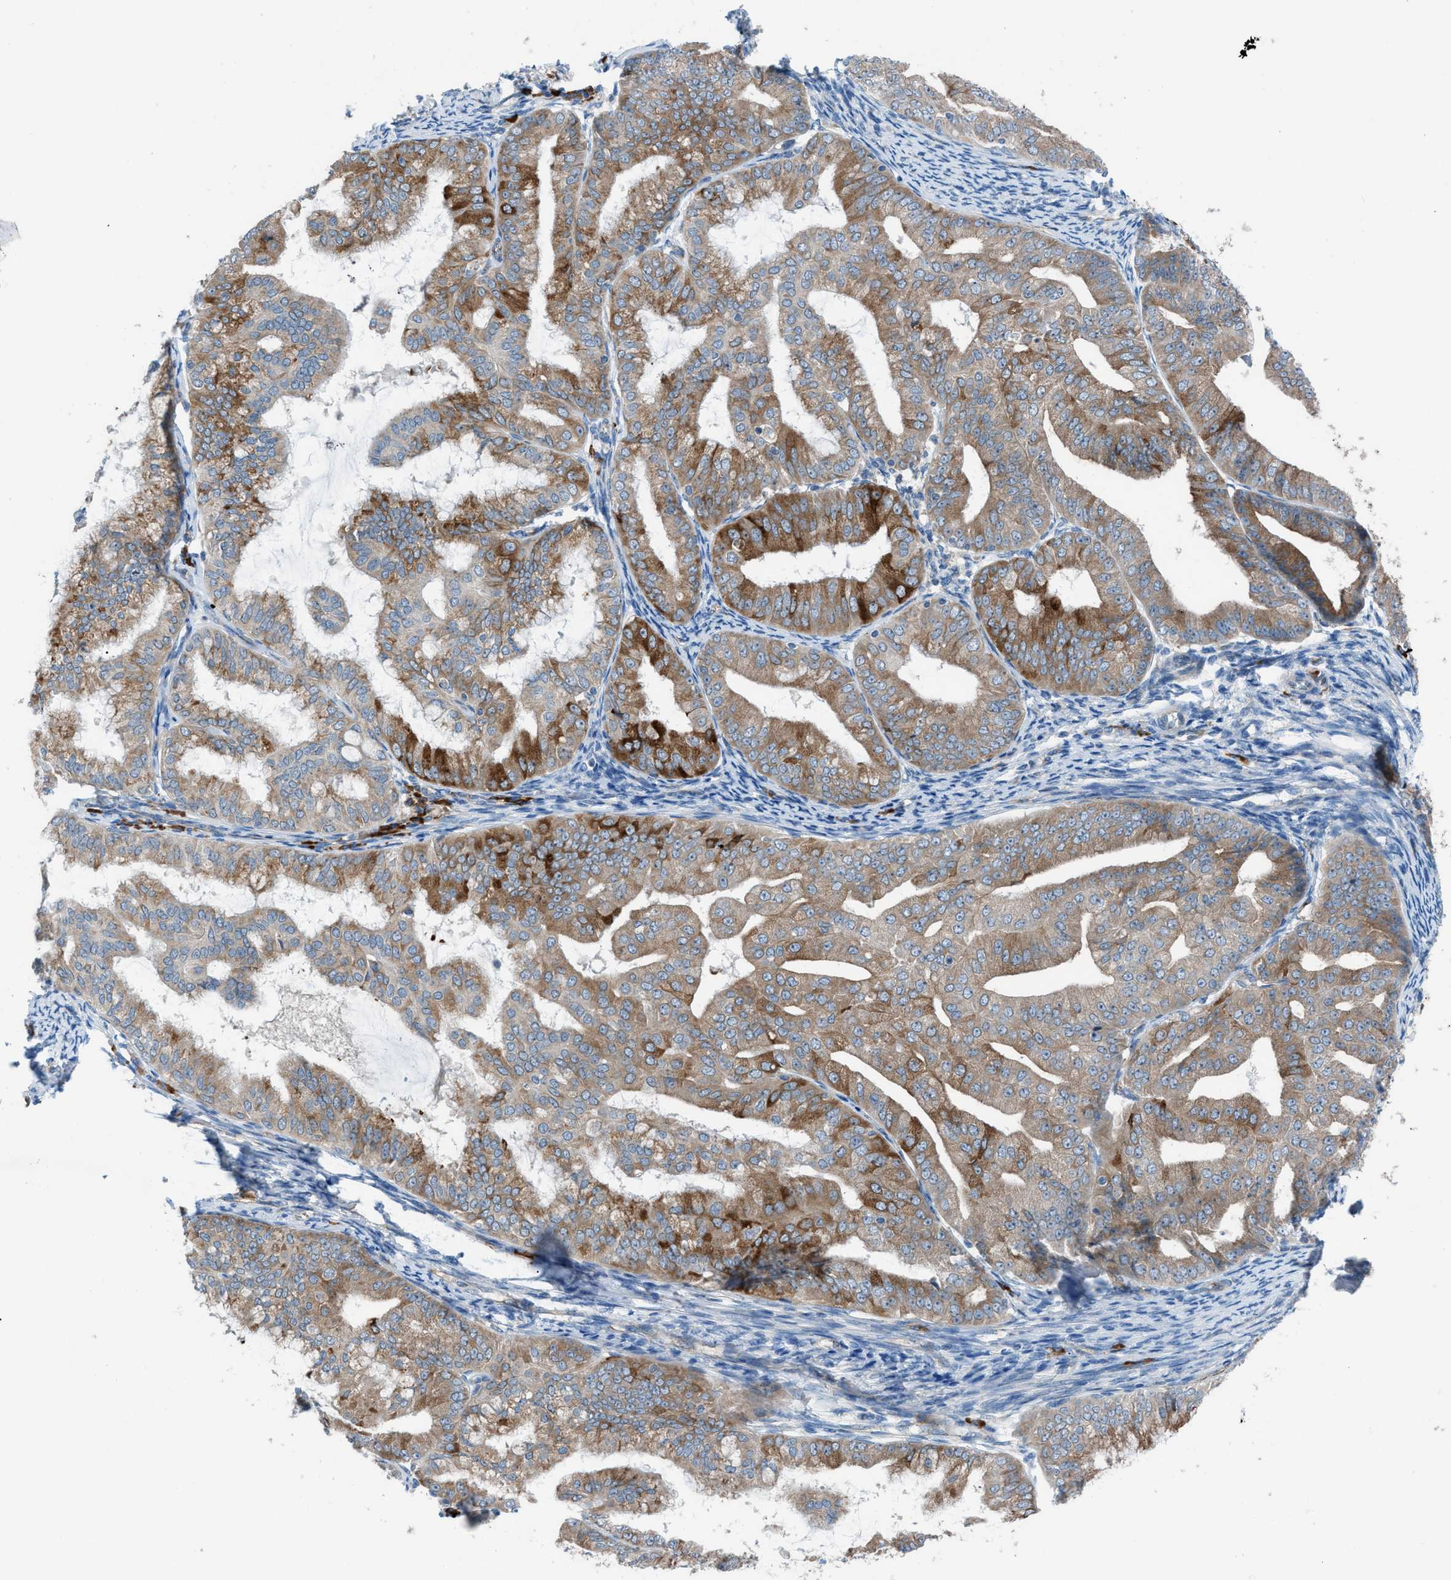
{"staining": {"intensity": "moderate", "quantity": ">75%", "location": "cytoplasmic/membranous"}, "tissue": "endometrial cancer", "cell_type": "Tumor cells", "image_type": "cancer", "snomed": [{"axis": "morphology", "description": "Adenocarcinoma, NOS"}, {"axis": "topography", "description": "Endometrium"}], "caption": "High-power microscopy captured an IHC image of endometrial cancer, revealing moderate cytoplasmic/membranous staining in about >75% of tumor cells.", "gene": "HEG1", "patient": {"sex": "female", "age": 63}}